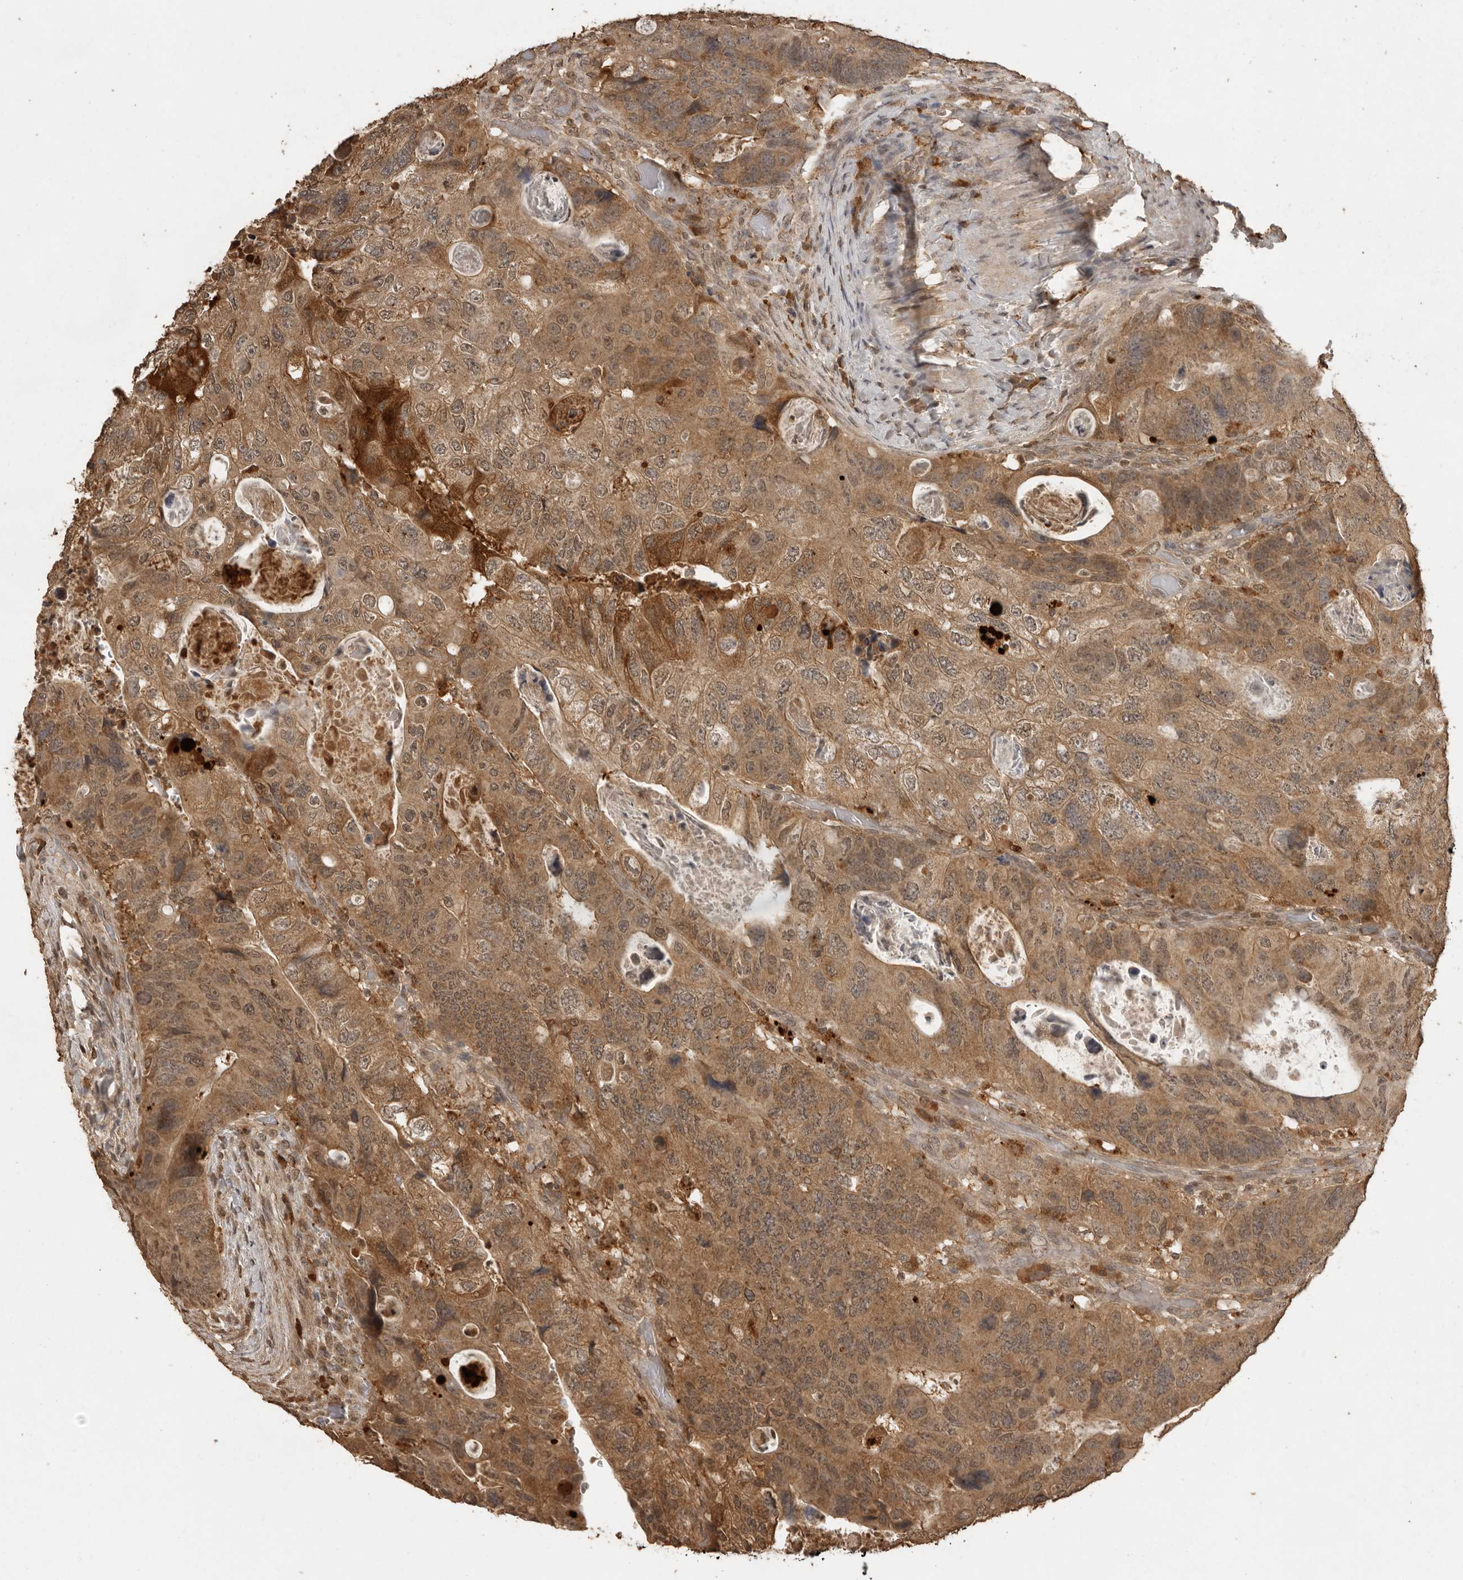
{"staining": {"intensity": "moderate", "quantity": ">75%", "location": "cytoplasmic/membranous"}, "tissue": "colorectal cancer", "cell_type": "Tumor cells", "image_type": "cancer", "snomed": [{"axis": "morphology", "description": "Adenocarcinoma, NOS"}, {"axis": "topography", "description": "Rectum"}], "caption": "Immunohistochemistry staining of colorectal cancer, which exhibits medium levels of moderate cytoplasmic/membranous staining in about >75% of tumor cells indicating moderate cytoplasmic/membranous protein positivity. The staining was performed using DAB (3,3'-diaminobenzidine) (brown) for protein detection and nuclei were counterstained in hematoxylin (blue).", "gene": "CTF1", "patient": {"sex": "male", "age": 59}}